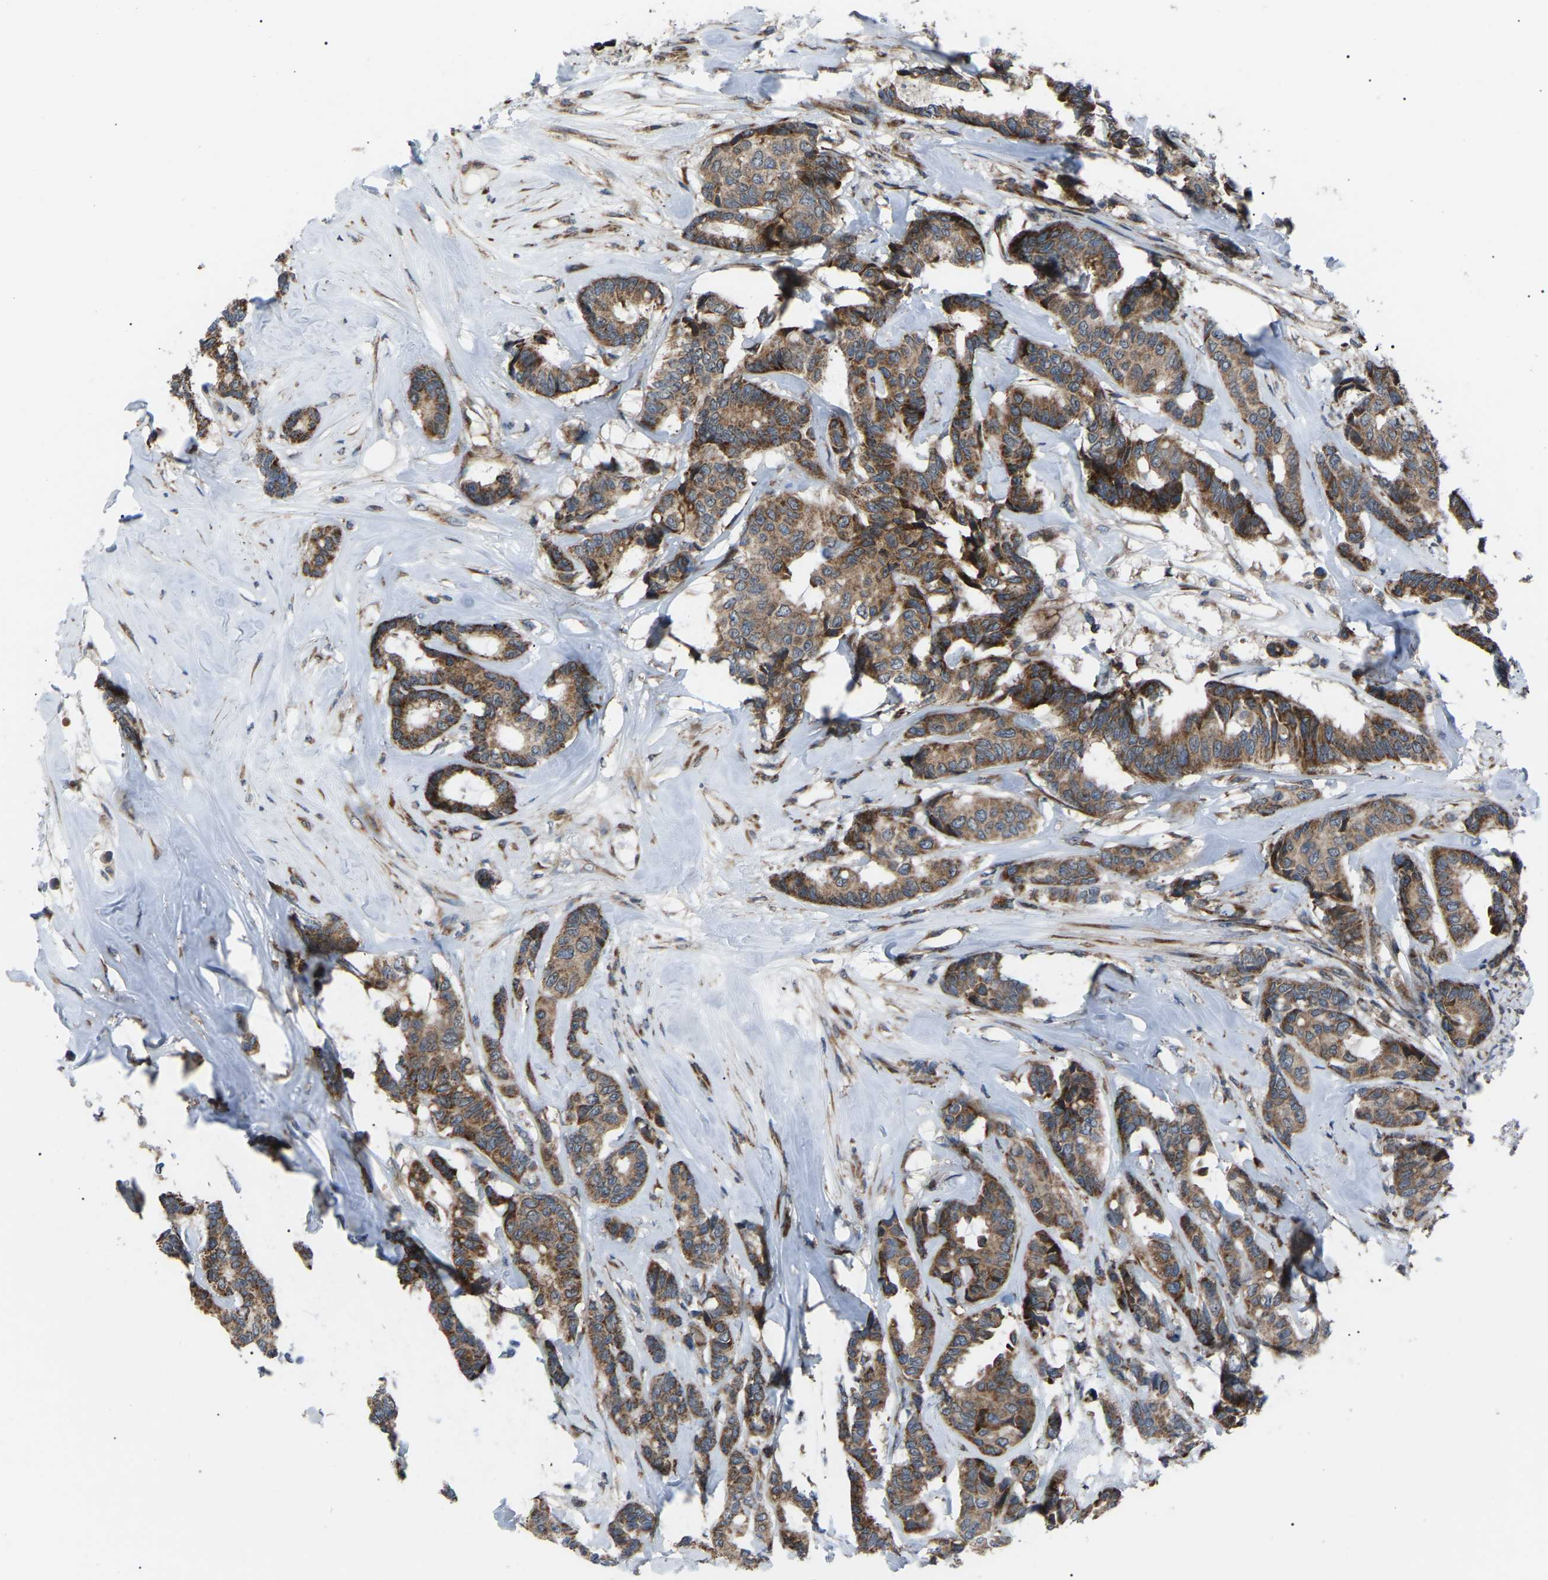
{"staining": {"intensity": "moderate", "quantity": ">75%", "location": "cytoplasmic/membranous"}, "tissue": "breast cancer", "cell_type": "Tumor cells", "image_type": "cancer", "snomed": [{"axis": "morphology", "description": "Duct carcinoma"}, {"axis": "topography", "description": "Breast"}], "caption": "Protein analysis of intraductal carcinoma (breast) tissue reveals moderate cytoplasmic/membranous expression in approximately >75% of tumor cells.", "gene": "AGO2", "patient": {"sex": "female", "age": 87}}